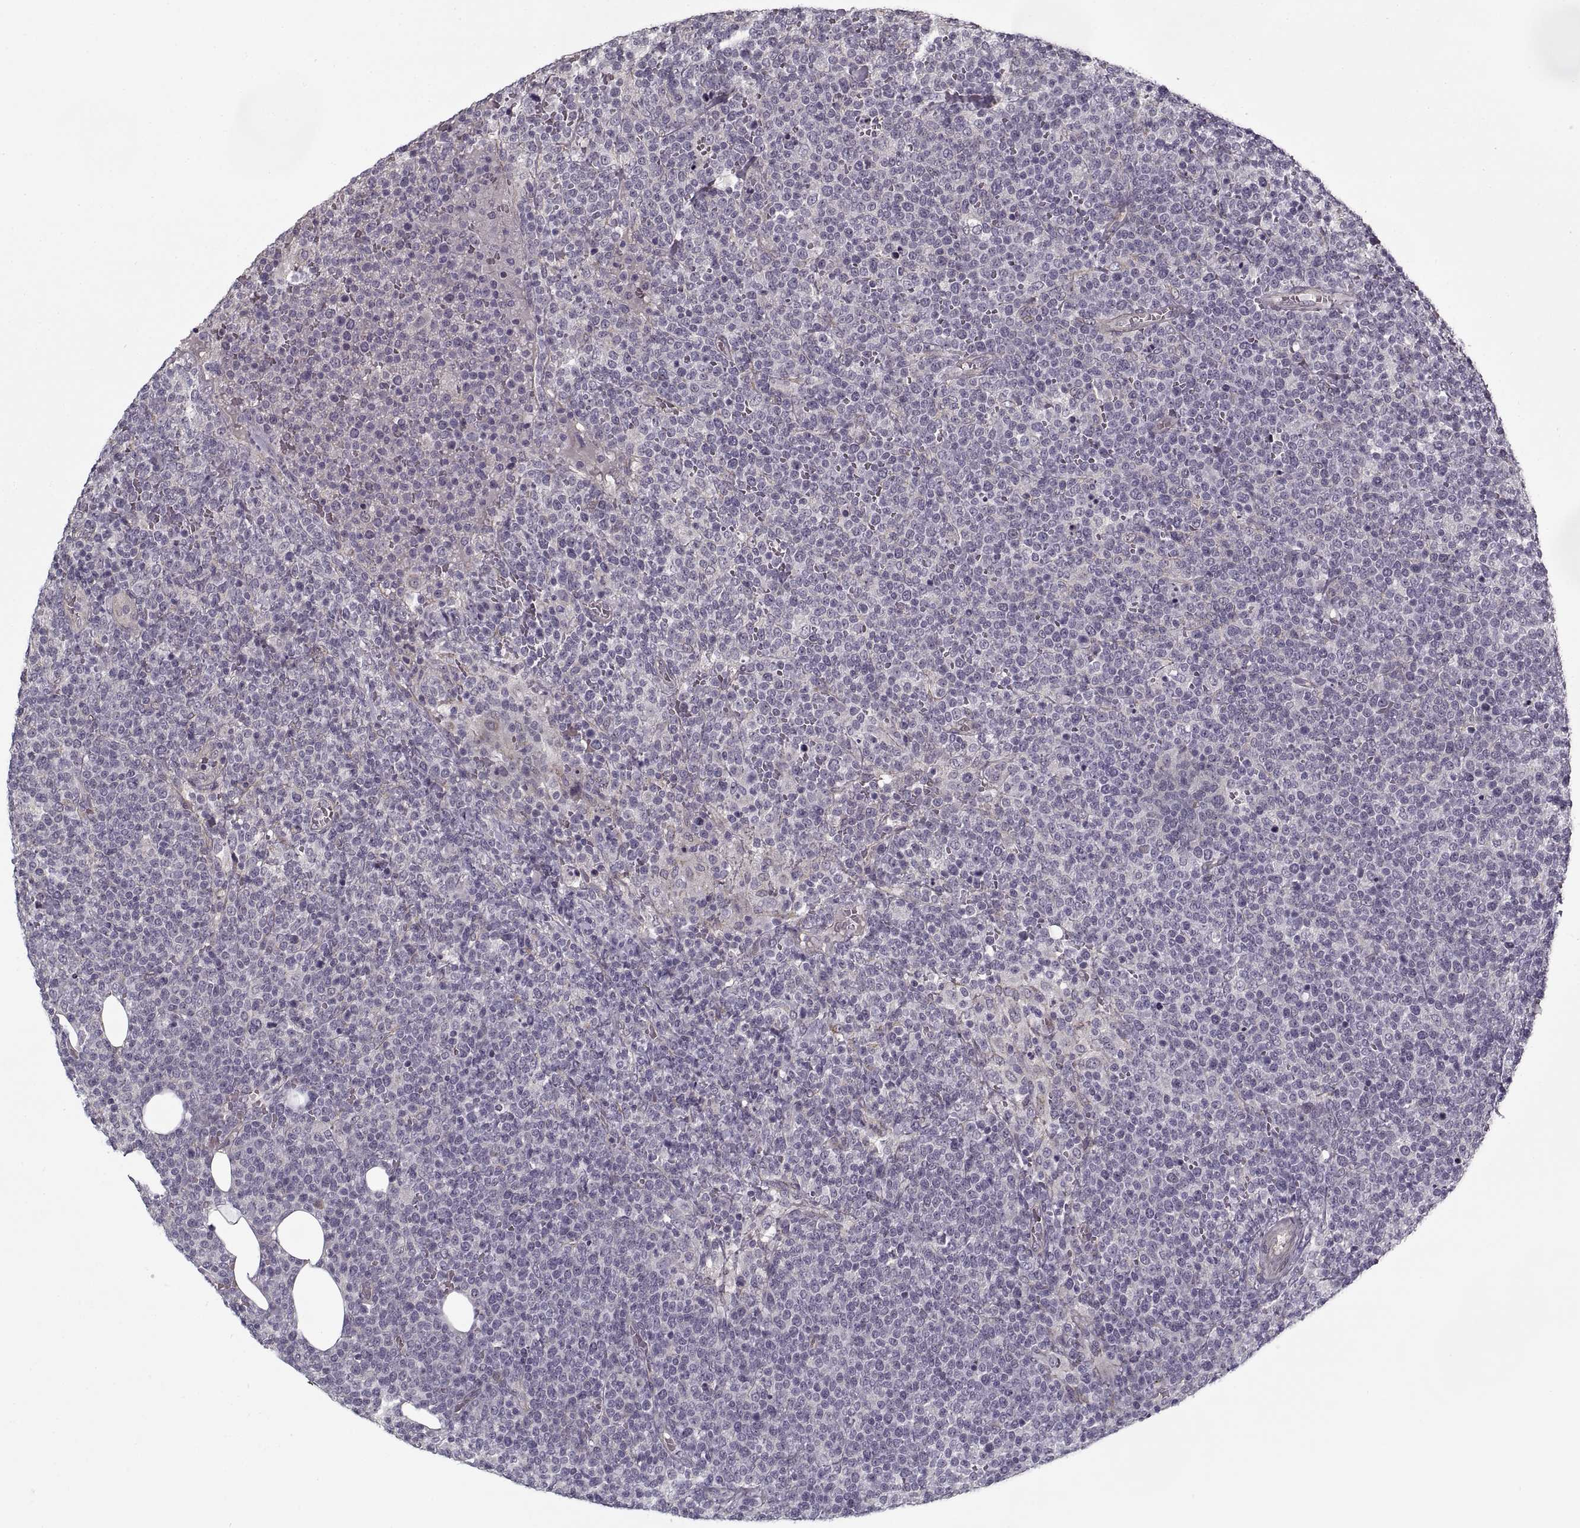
{"staining": {"intensity": "negative", "quantity": "none", "location": "none"}, "tissue": "lymphoma", "cell_type": "Tumor cells", "image_type": "cancer", "snomed": [{"axis": "morphology", "description": "Malignant lymphoma, non-Hodgkin's type, High grade"}, {"axis": "topography", "description": "Lymph node"}], "caption": "A histopathology image of high-grade malignant lymphoma, non-Hodgkin's type stained for a protein demonstrates no brown staining in tumor cells.", "gene": "LAMB2", "patient": {"sex": "male", "age": 61}}